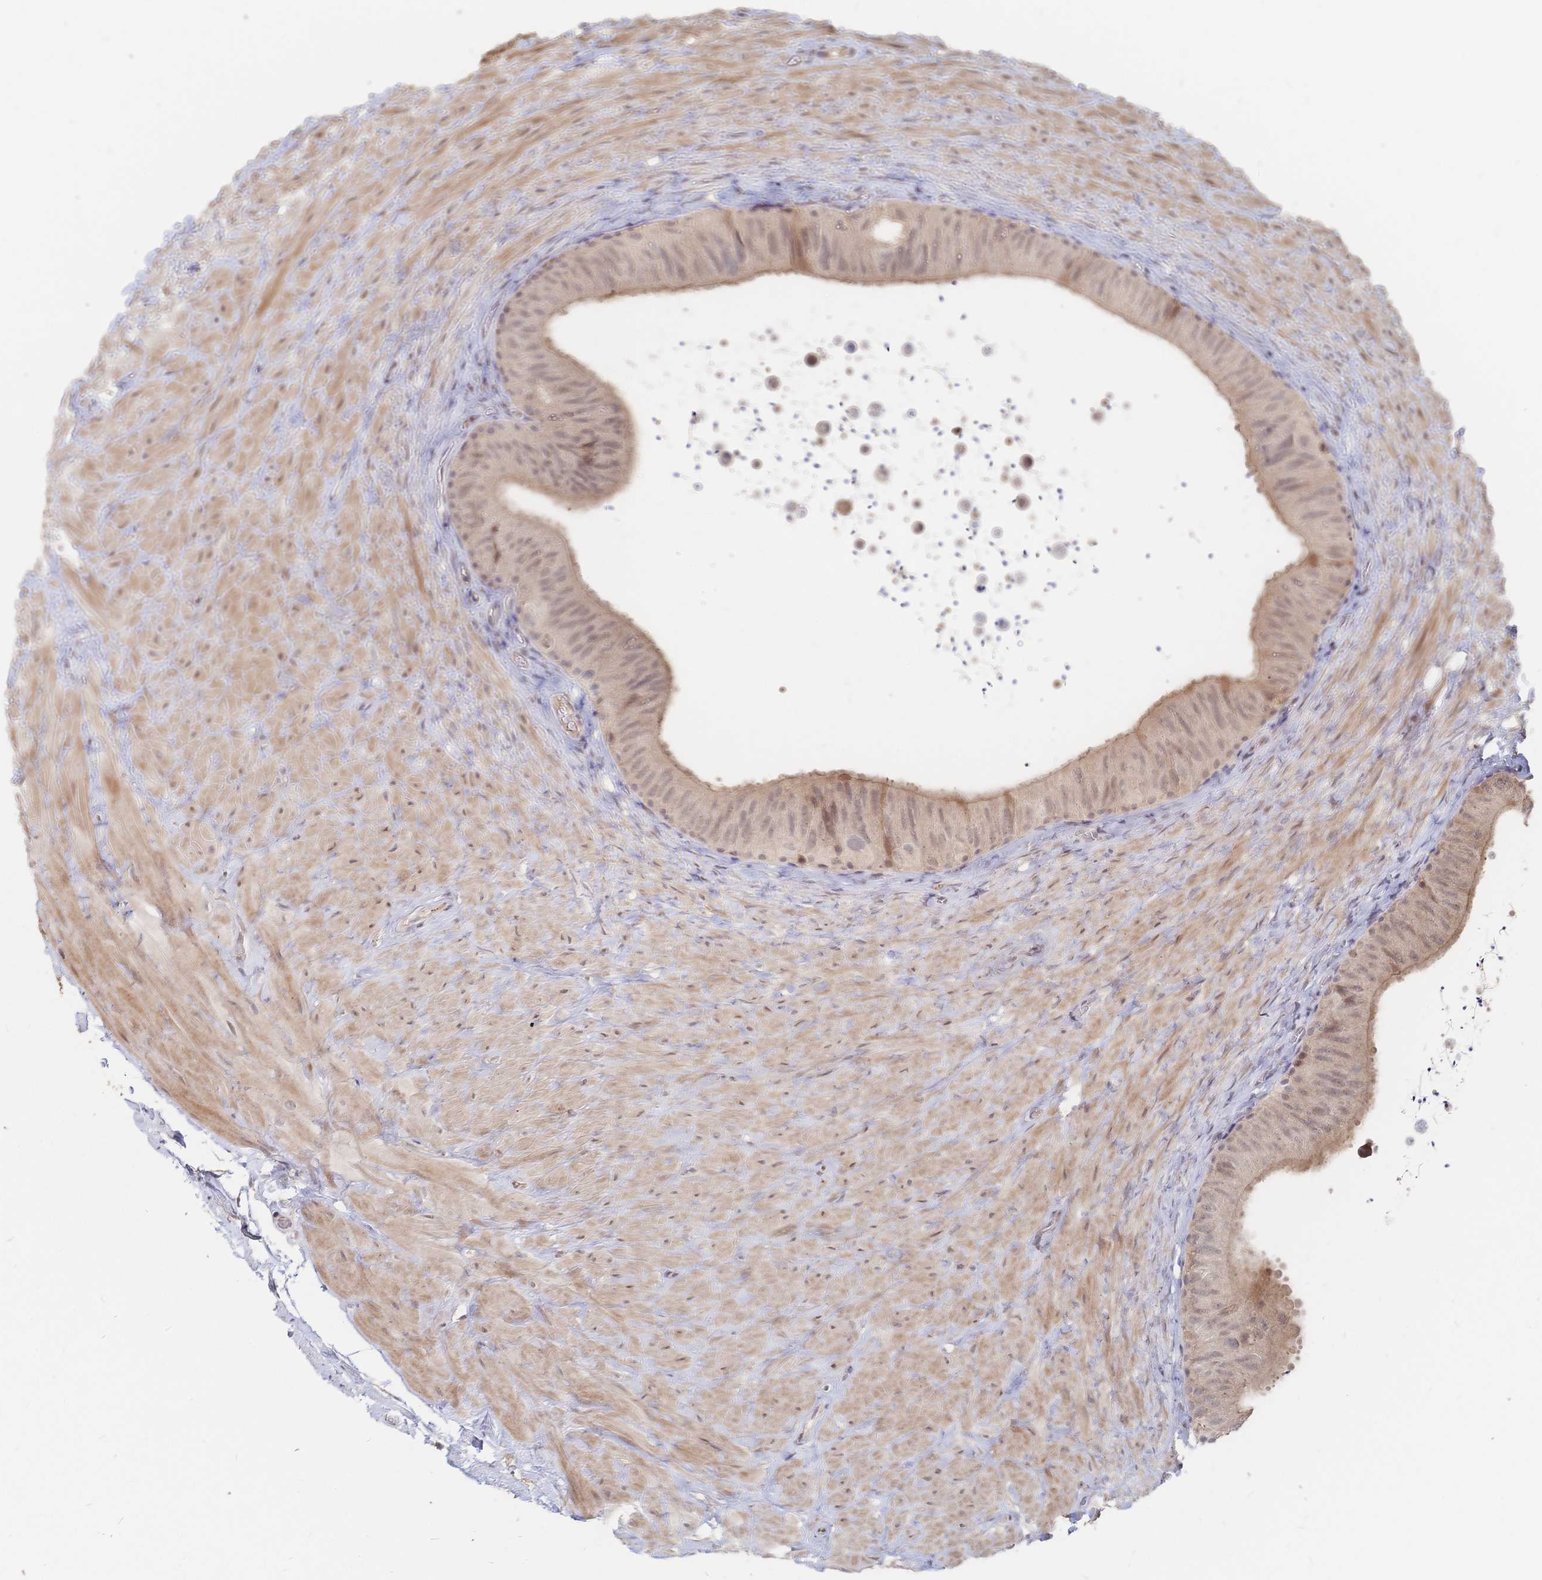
{"staining": {"intensity": "moderate", "quantity": "<25%", "location": "nuclear"}, "tissue": "epididymis", "cell_type": "Glandular cells", "image_type": "normal", "snomed": [{"axis": "morphology", "description": "Normal tissue, NOS"}, {"axis": "topography", "description": "Epididymis, spermatic cord, NOS"}, {"axis": "topography", "description": "Epididymis"}], "caption": "Moderate nuclear protein staining is appreciated in approximately <25% of glandular cells in epididymis. (Brightfield microscopy of DAB IHC at high magnification).", "gene": "LRP5", "patient": {"sex": "male", "age": 31}}